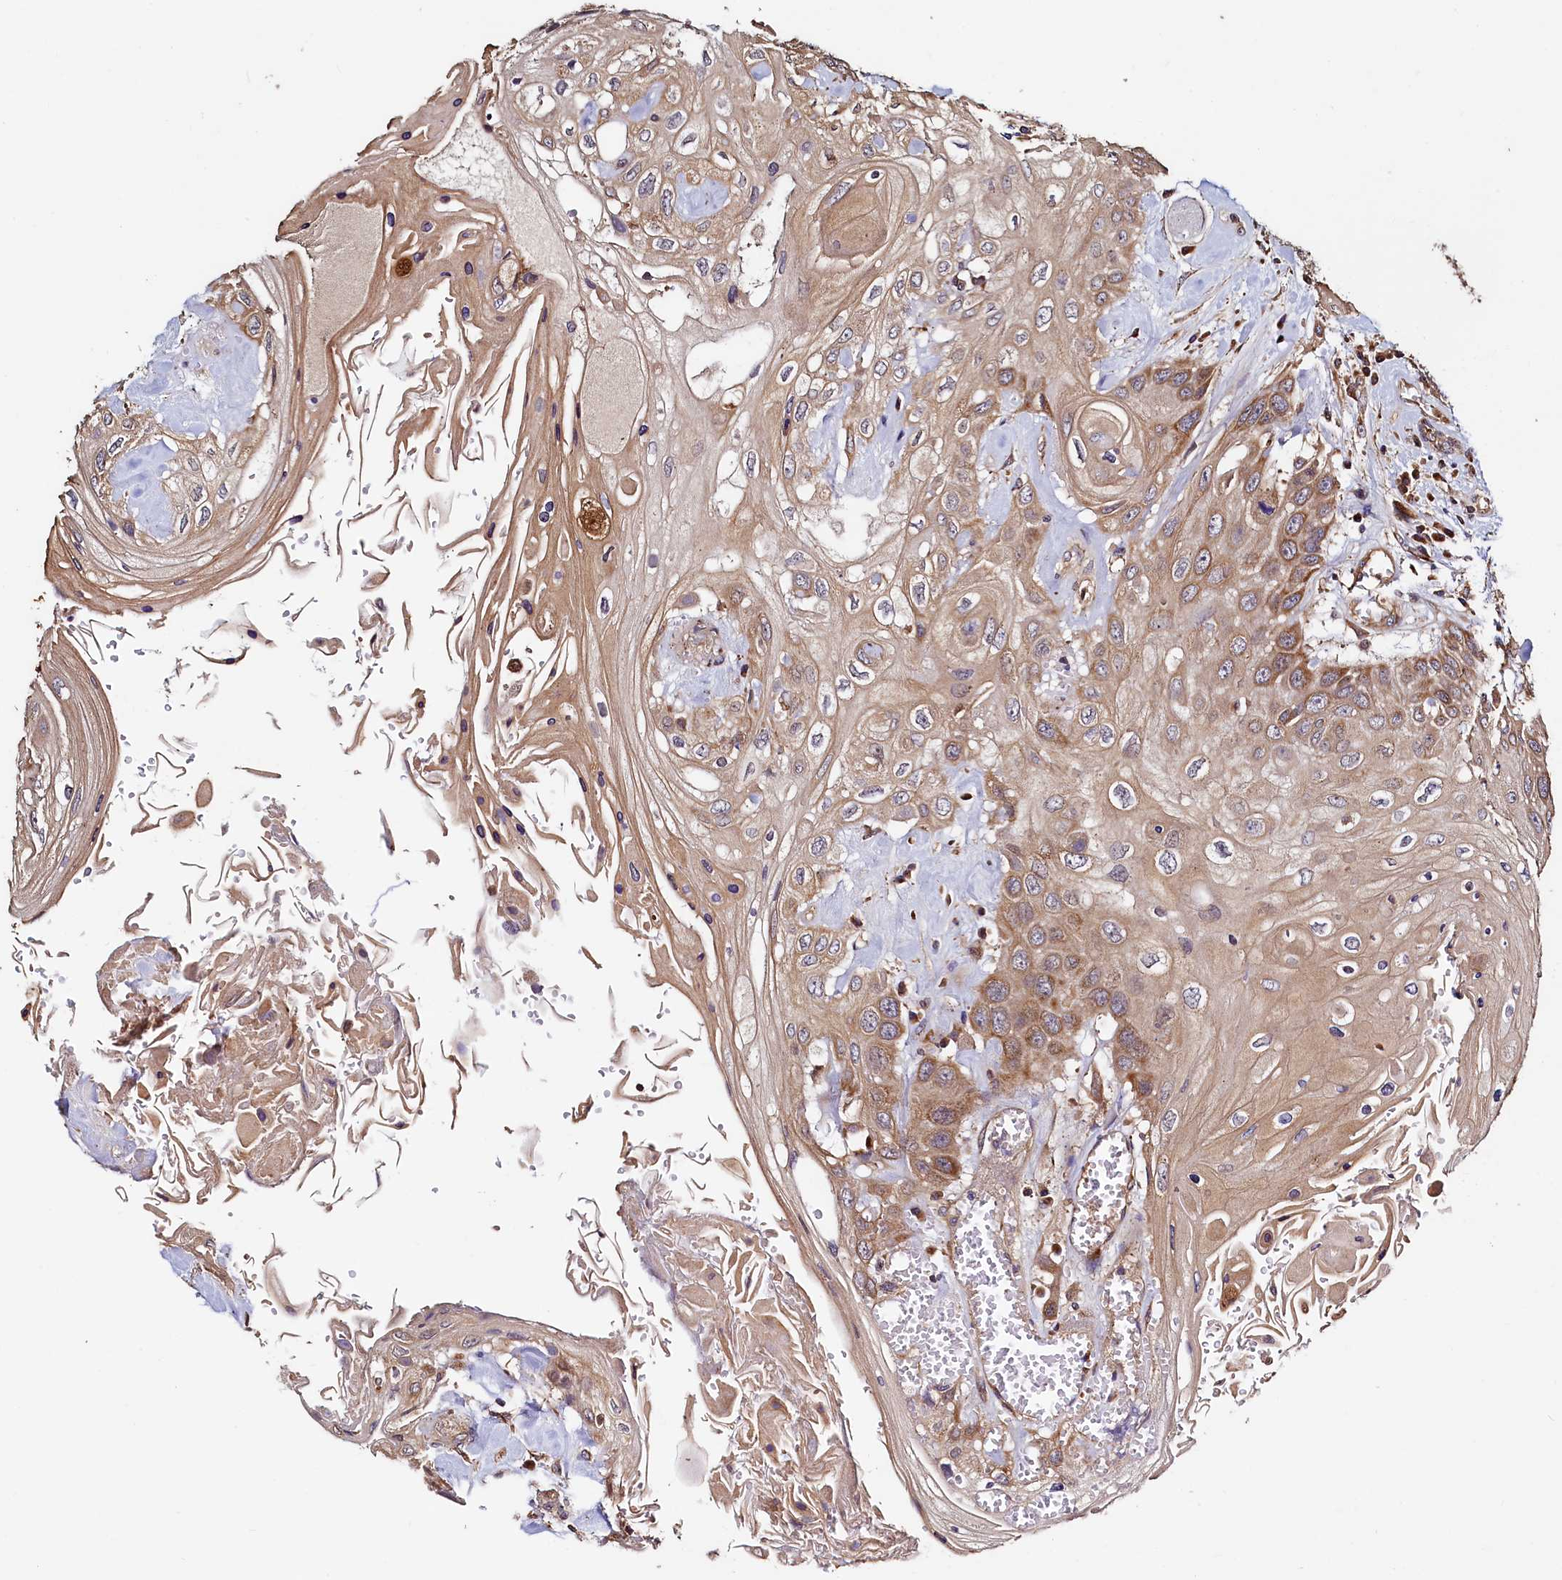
{"staining": {"intensity": "moderate", "quantity": ">75%", "location": "cytoplasmic/membranous"}, "tissue": "head and neck cancer", "cell_type": "Tumor cells", "image_type": "cancer", "snomed": [{"axis": "morphology", "description": "Squamous cell carcinoma, NOS"}, {"axis": "topography", "description": "Head-Neck"}], "caption": "DAB immunohistochemical staining of human head and neck cancer (squamous cell carcinoma) displays moderate cytoplasmic/membranous protein positivity in about >75% of tumor cells.", "gene": "RBFA", "patient": {"sex": "female", "age": 43}}